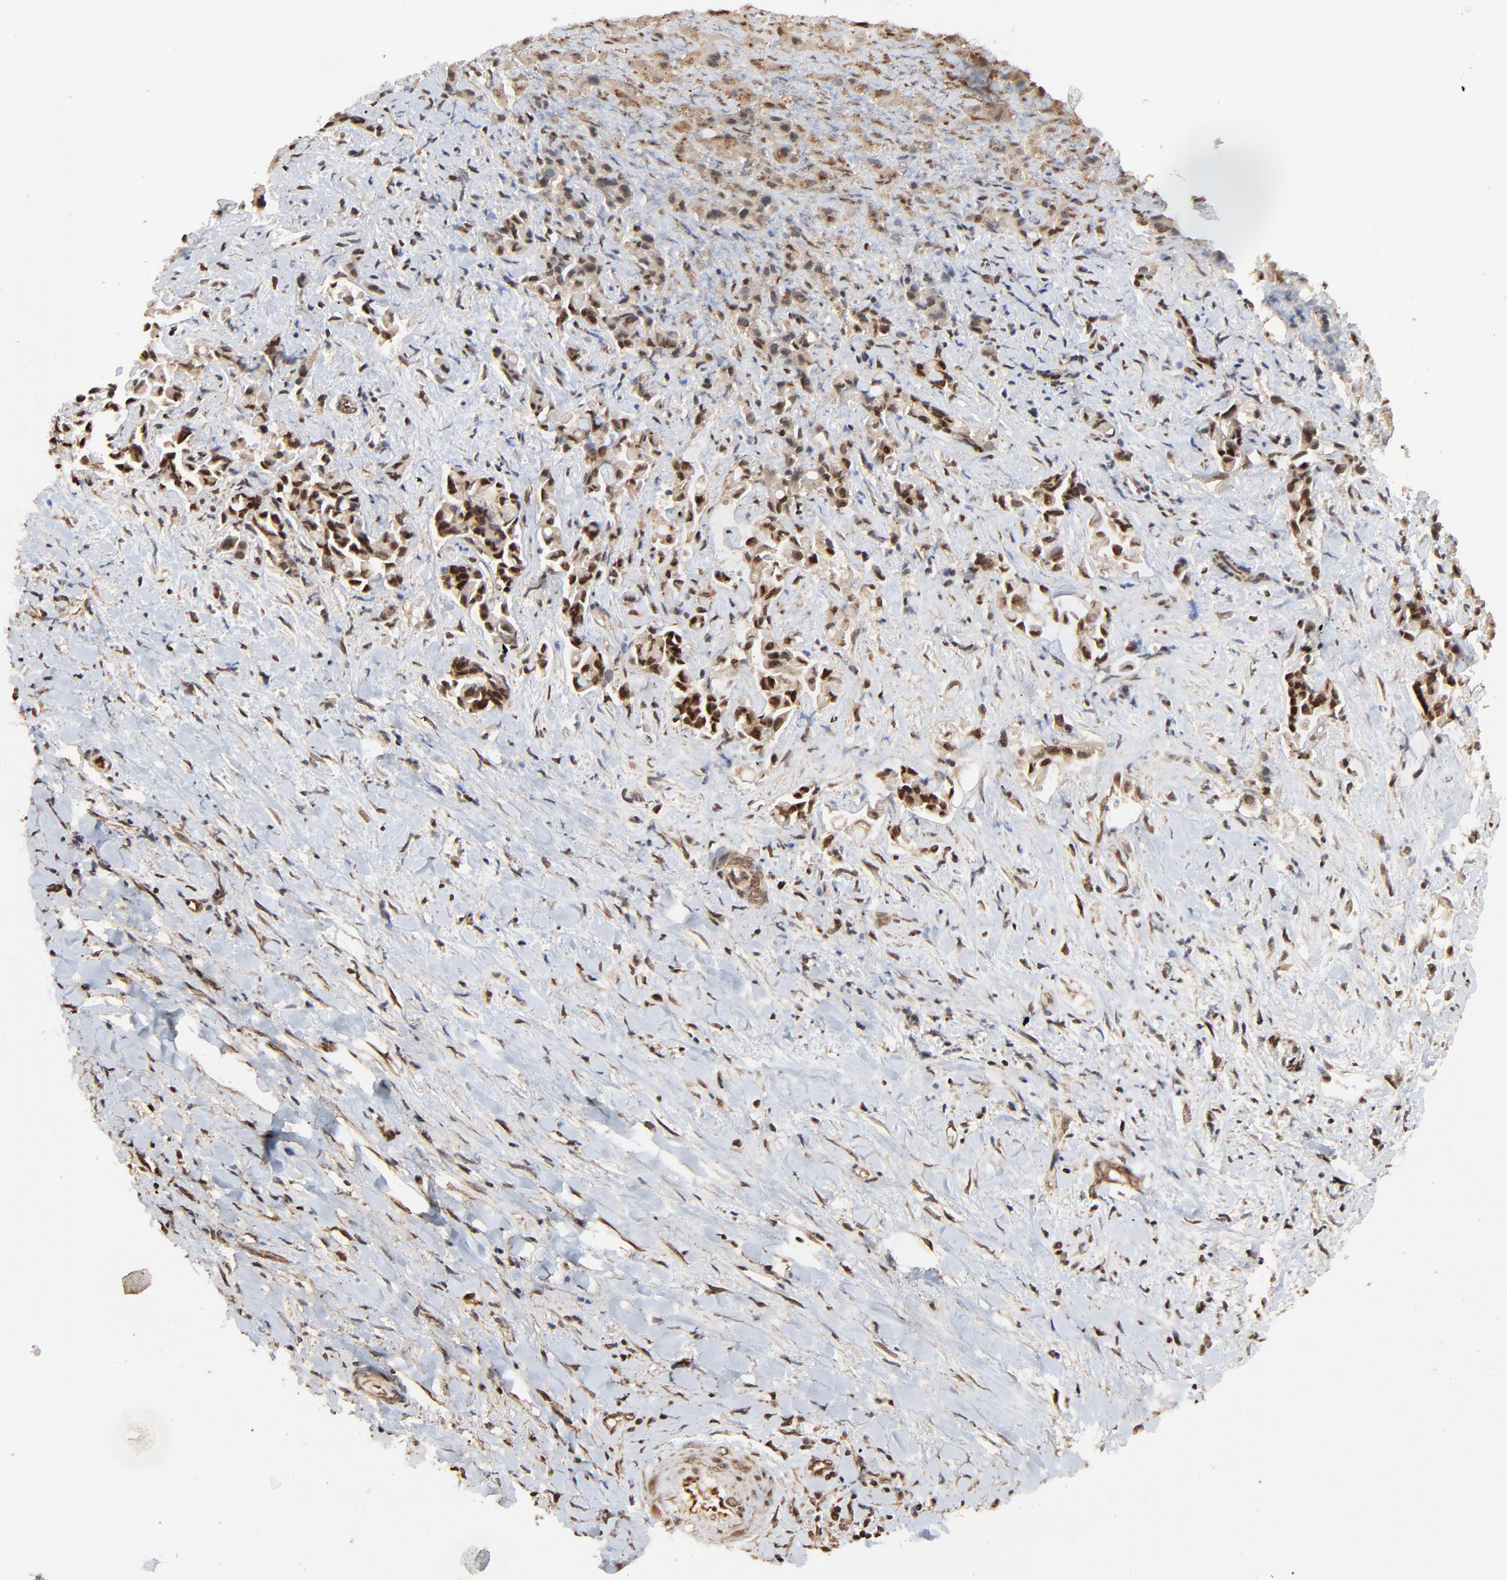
{"staining": {"intensity": "moderate", "quantity": ">75%", "location": "cytoplasmic/membranous,nuclear"}, "tissue": "liver cancer", "cell_type": "Tumor cells", "image_type": "cancer", "snomed": [{"axis": "morphology", "description": "Cholangiocarcinoma"}, {"axis": "topography", "description": "Liver"}], "caption": "Approximately >75% of tumor cells in human liver cancer reveal moderate cytoplasmic/membranous and nuclear protein positivity as visualized by brown immunohistochemical staining.", "gene": "FAM227A", "patient": {"sex": "male", "age": 57}}